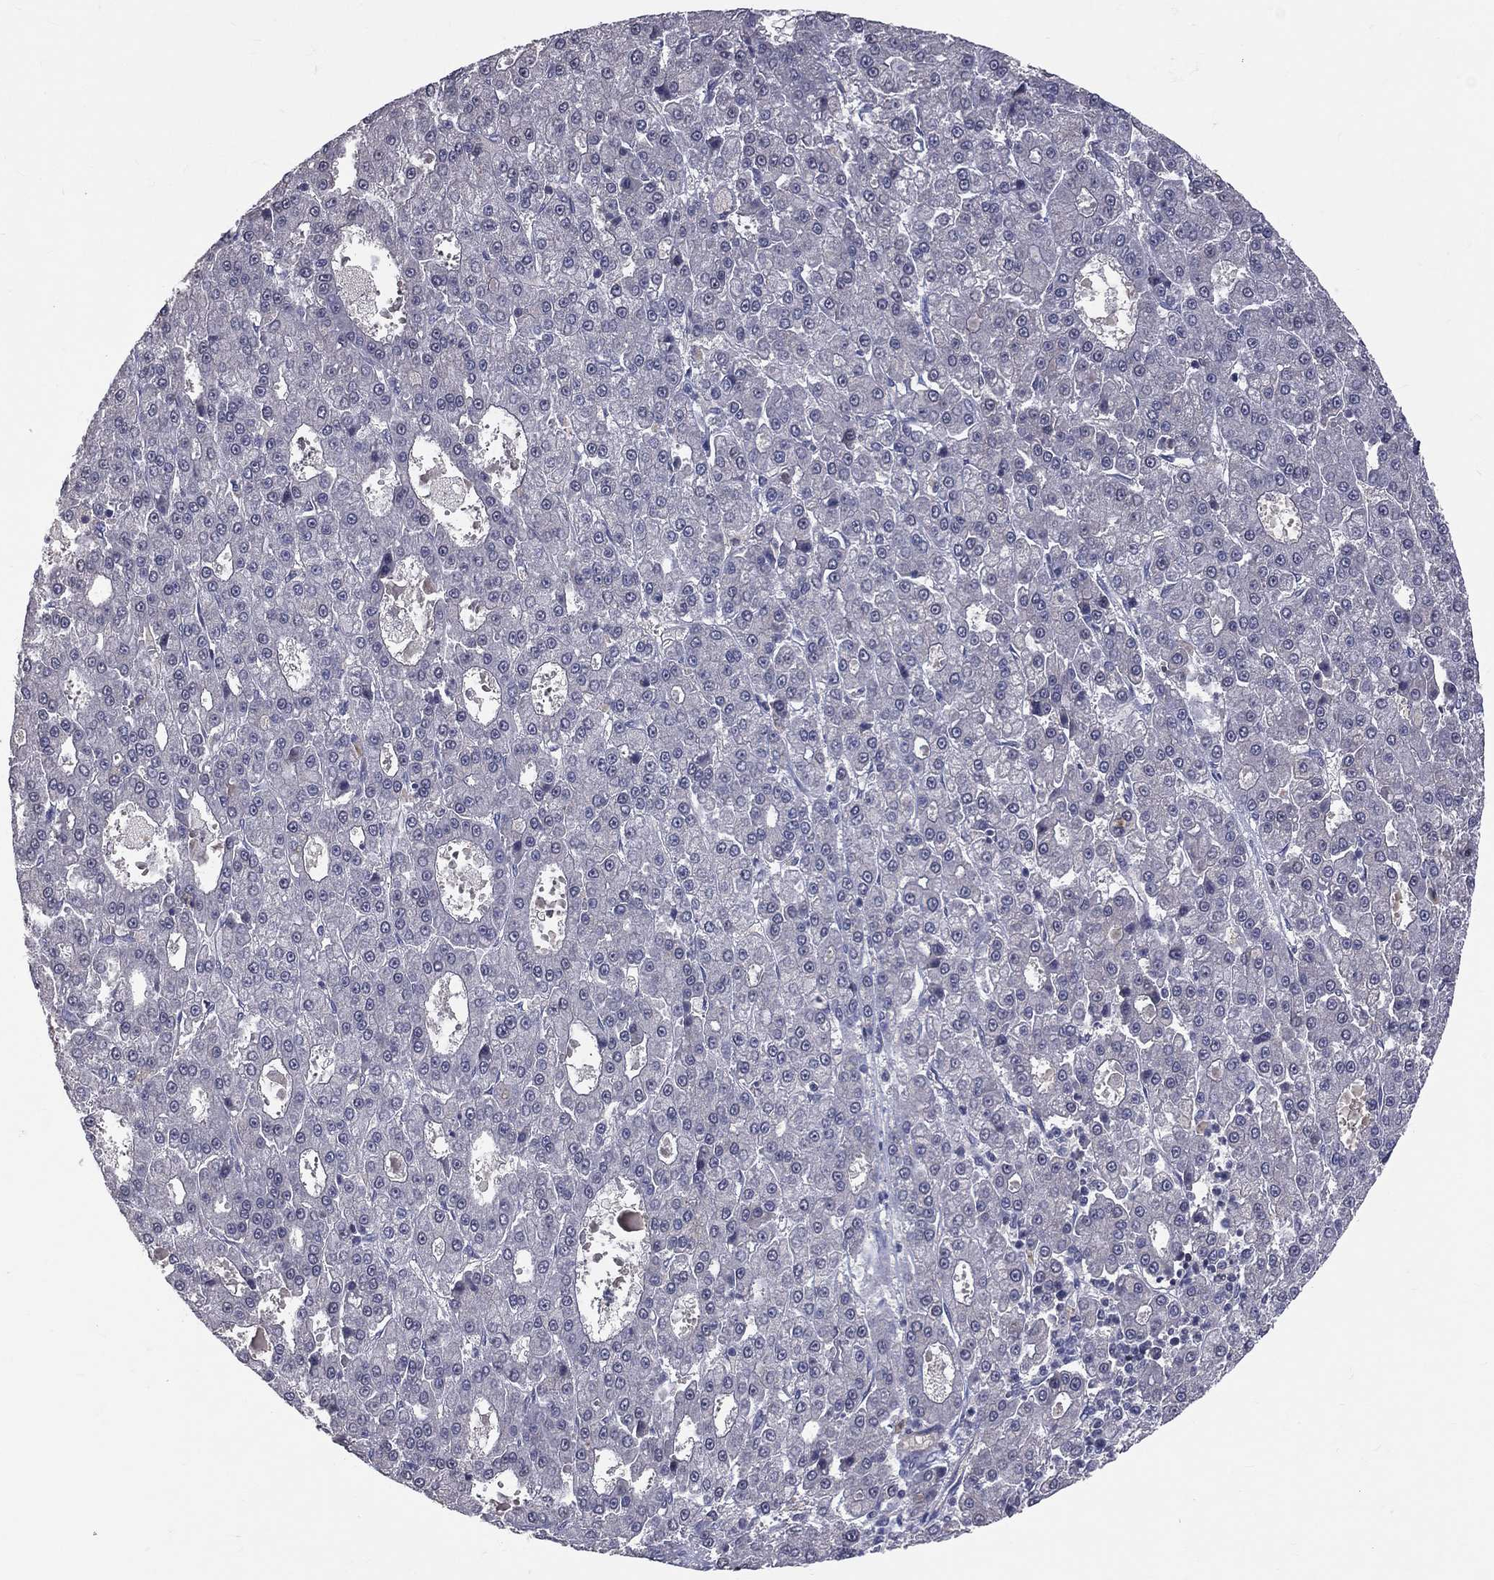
{"staining": {"intensity": "negative", "quantity": "none", "location": "none"}, "tissue": "liver cancer", "cell_type": "Tumor cells", "image_type": "cancer", "snomed": [{"axis": "morphology", "description": "Carcinoma, Hepatocellular, NOS"}, {"axis": "topography", "description": "Liver"}], "caption": "Immunohistochemistry (IHC) image of liver cancer (hepatocellular carcinoma) stained for a protein (brown), which reveals no expression in tumor cells.", "gene": "DSG4", "patient": {"sex": "male", "age": 70}}